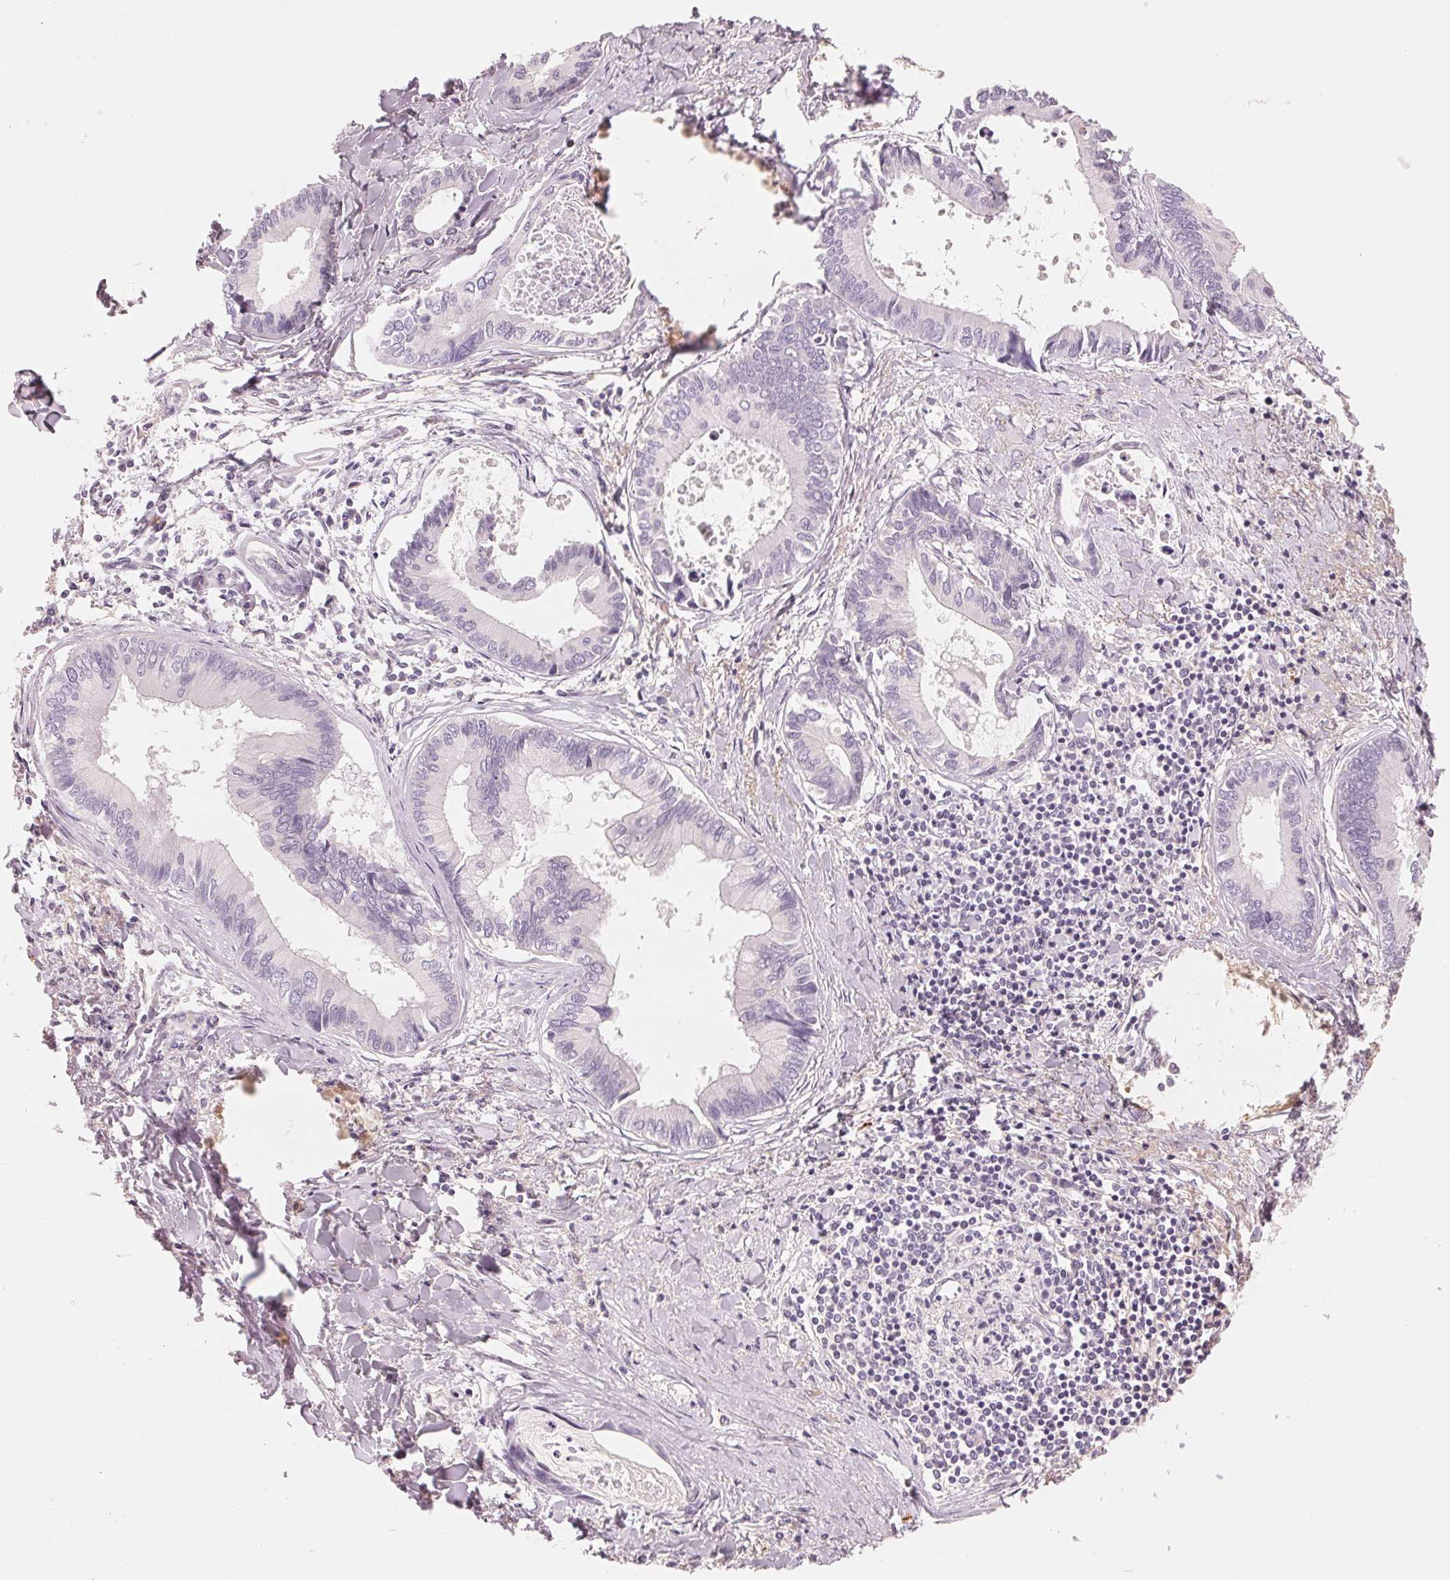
{"staining": {"intensity": "negative", "quantity": "none", "location": "none"}, "tissue": "liver cancer", "cell_type": "Tumor cells", "image_type": "cancer", "snomed": [{"axis": "morphology", "description": "Cholangiocarcinoma"}, {"axis": "topography", "description": "Liver"}], "caption": "IHC of human liver cancer shows no expression in tumor cells.", "gene": "CFHR2", "patient": {"sex": "male", "age": 66}}